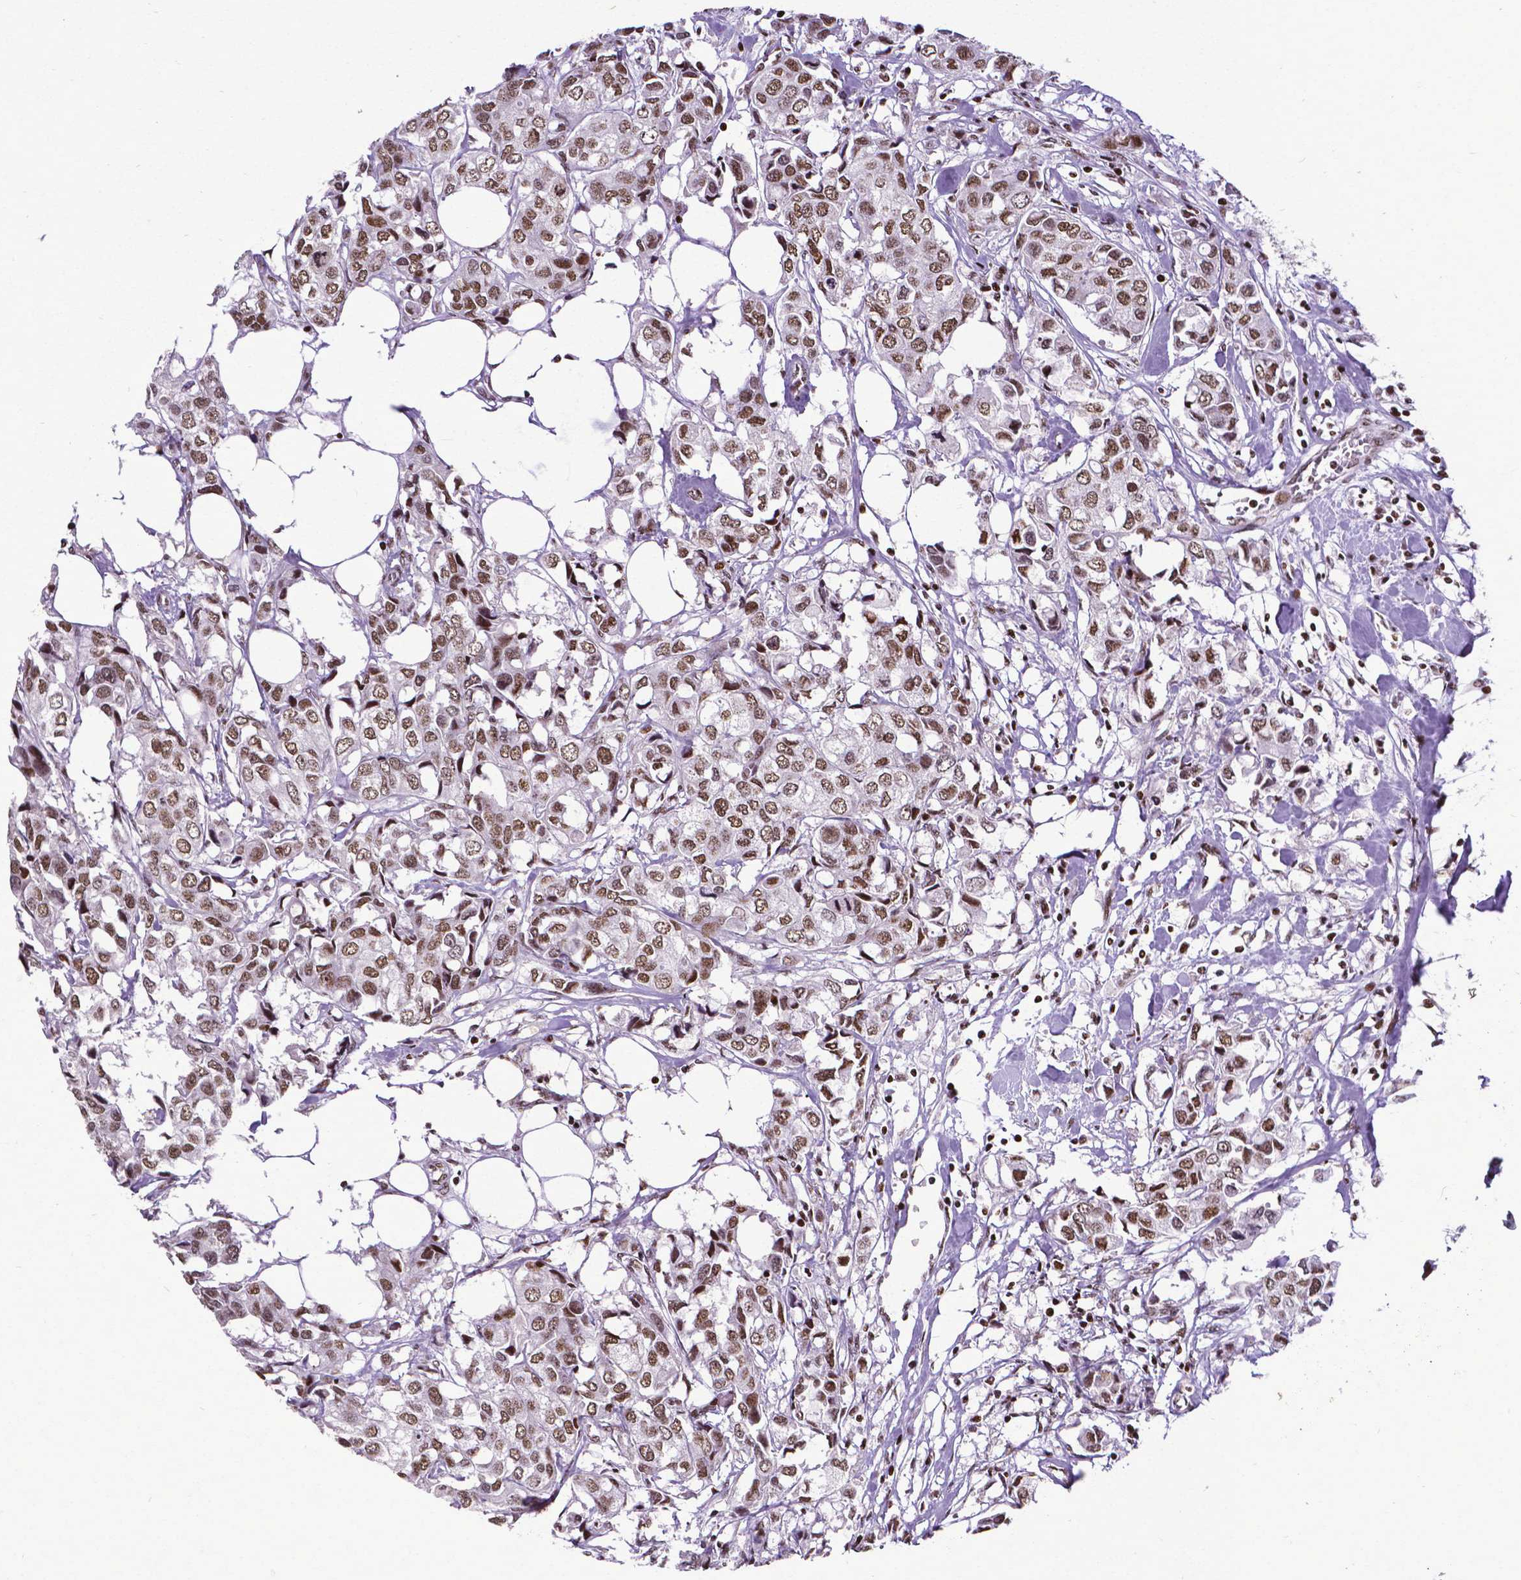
{"staining": {"intensity": "moderate", "quantity": ">75%", "location": "nuclear"}, "tissue": "breast cancer", "cell_type": "Tumor cells", "image_type": "cancer", "snomed": [{"axis": "morphology", "description": "Duct carcinoma"}, {"axis": "topography", "description": "Breast"}], "caption": "Immunohistochemistry photomicrograph of neoplastic tissue: human breast cancer stained using IHC exhibits medium levels of moderate protein expression localized specifically in the nuclear of tumor cells, appearing as a nuclear brown color.", "gene": "CTCF", "patient": {"sex": "female", "age": 80}}